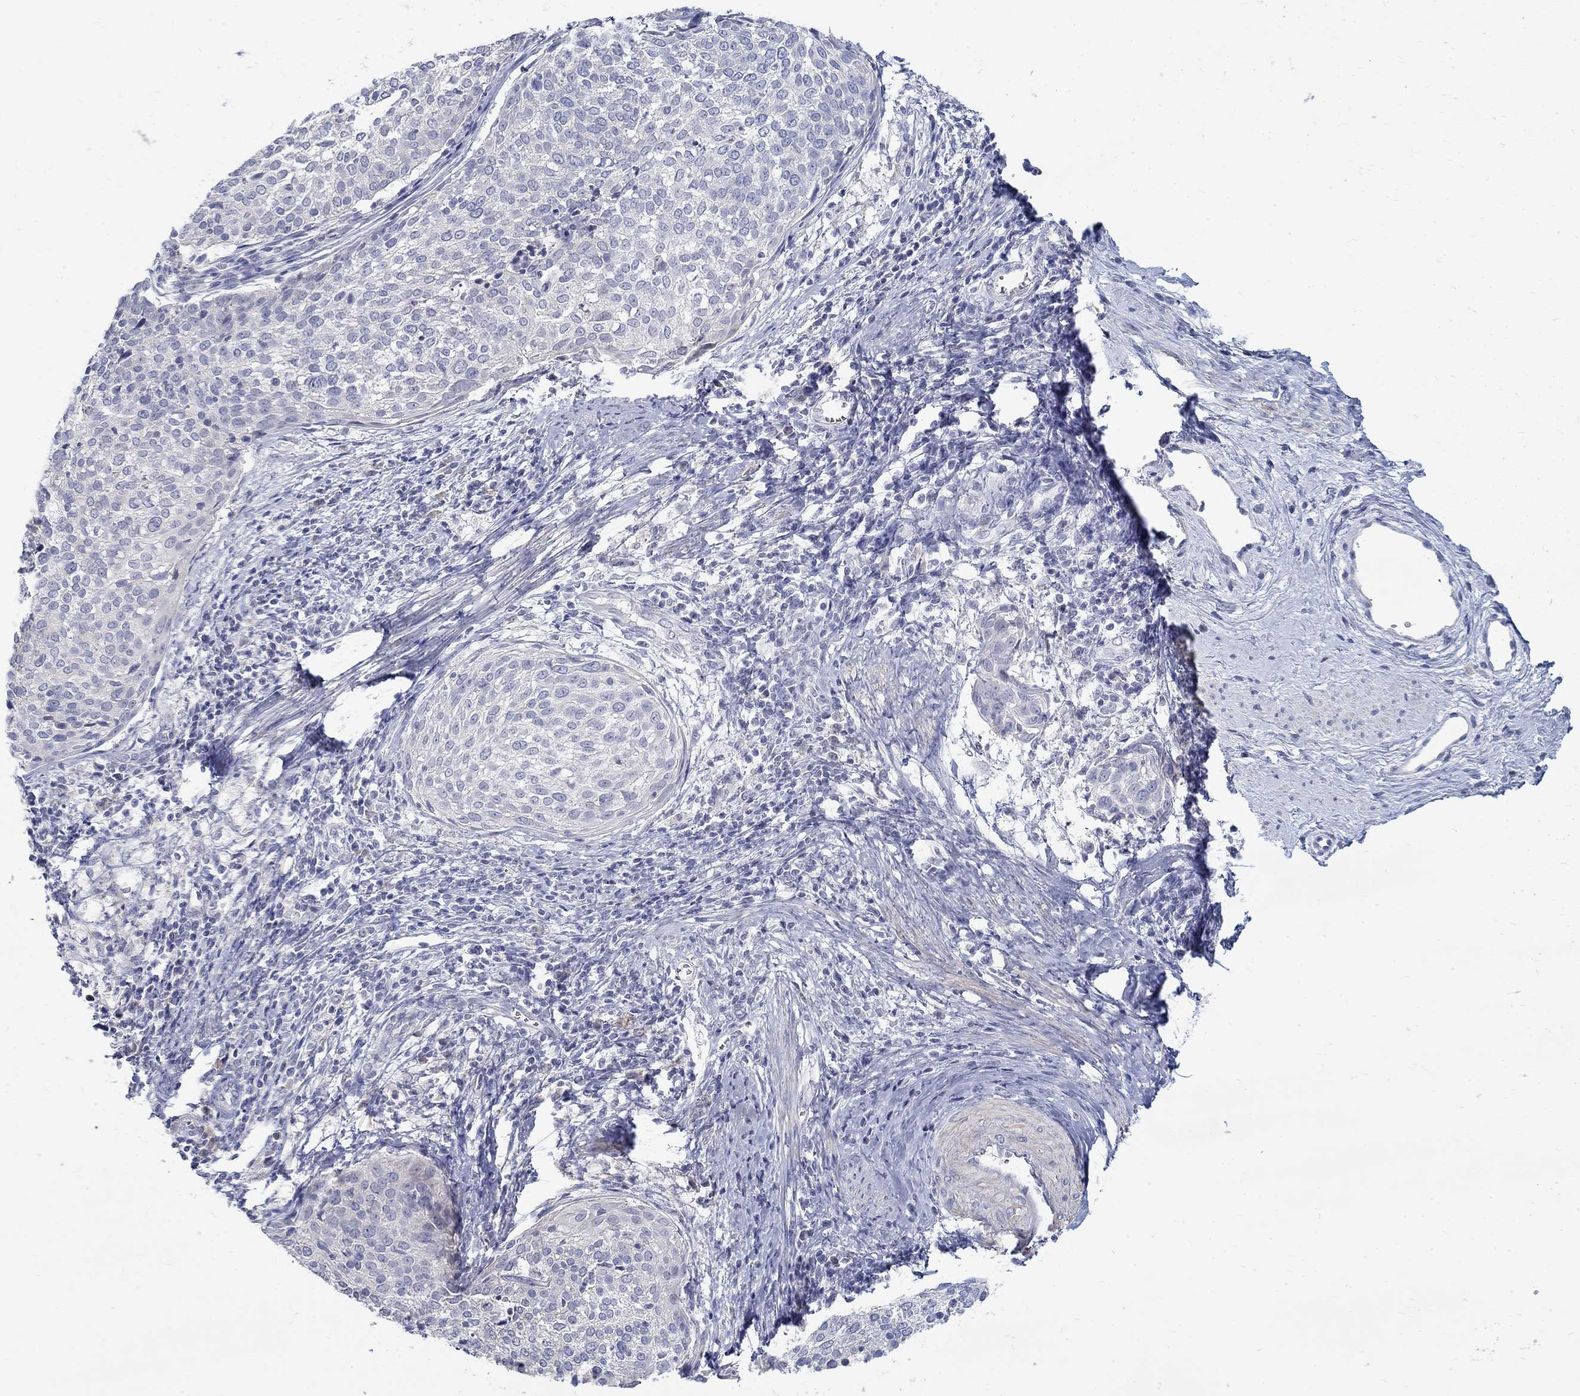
{"staining": {"intensity": "negative", "quantity": "none", "location": "none"}, "tissue": "cervical cancer", "cell_type": "Tumor cells", "image_type": "cancer", "snomed": [{"axis": "morphology", "description": "Squamous cell carcinoma, NOS"}, {"axis": "topography", "description": "Cervix"}], "caption": "This is an immunohistochemistry (IHC) histopathology image of cervical cancer (squamous cell carcinoma). There is no expression in tumor cells.", "gene": "ABCA4", "patient": {"sex": "female", "age": 39}}